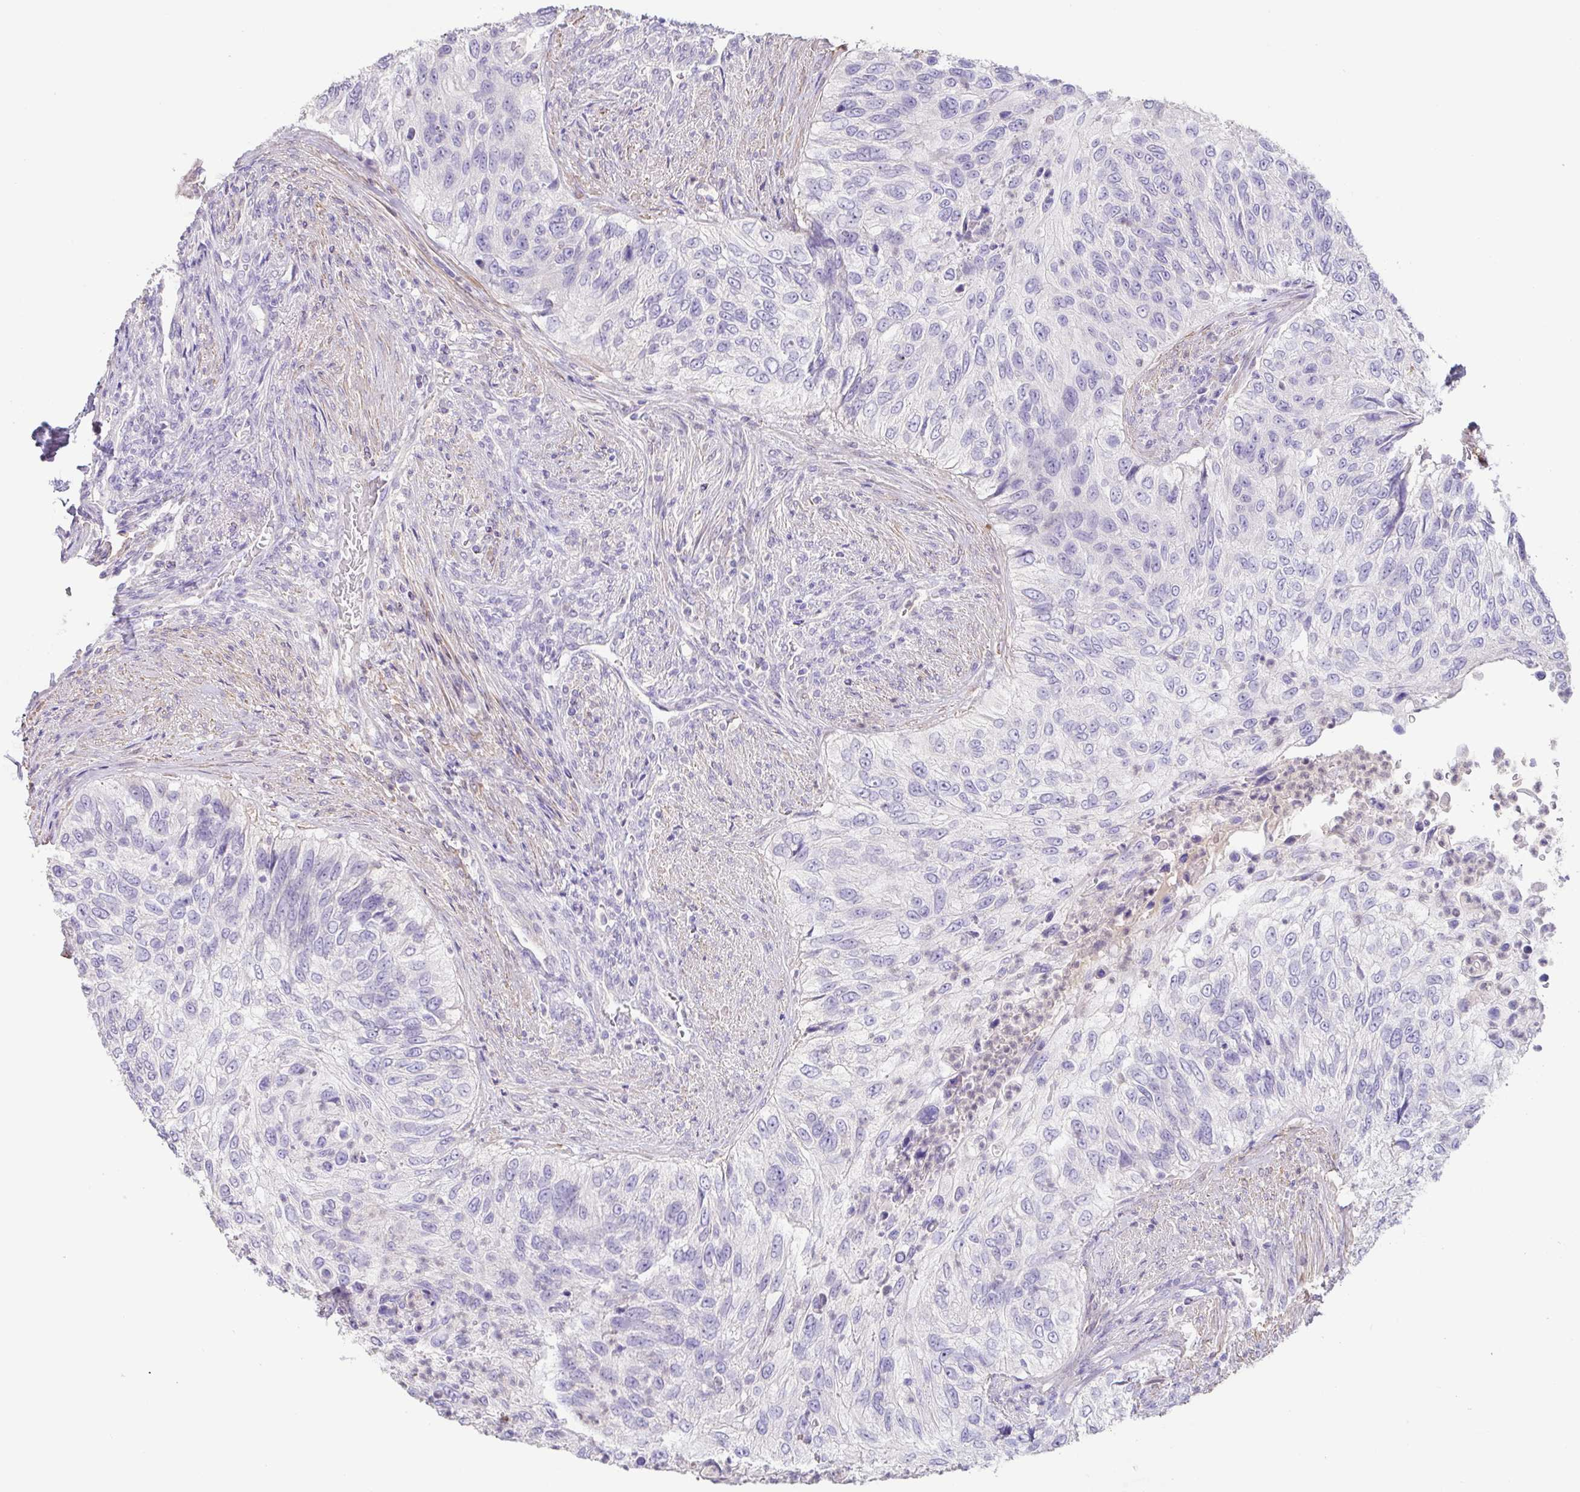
{"staining": {"intensity": "negative", "quantity": "none", "location": "none"}, "tissue": "urothelial cancer", "cell_type": "Tumor cells", "image_type": "cancer", "snomed": [{"axis": "morphology", "description": "Urothelial carcinoma, High grade"}, {"axis": "topography", "description": "Urinary bladder"}], "caption": "A high-resolution photomicrograph shows immunohistochemistry (IHC) staining of urothelial cancer, which exhibits no significant staining in tumor cells. (DAB (3,3'-diaminobenzidine) immunohistochemistry, high magnification).", "gene": "PYGM", "patient": {"sex": "female", "age": 60}}